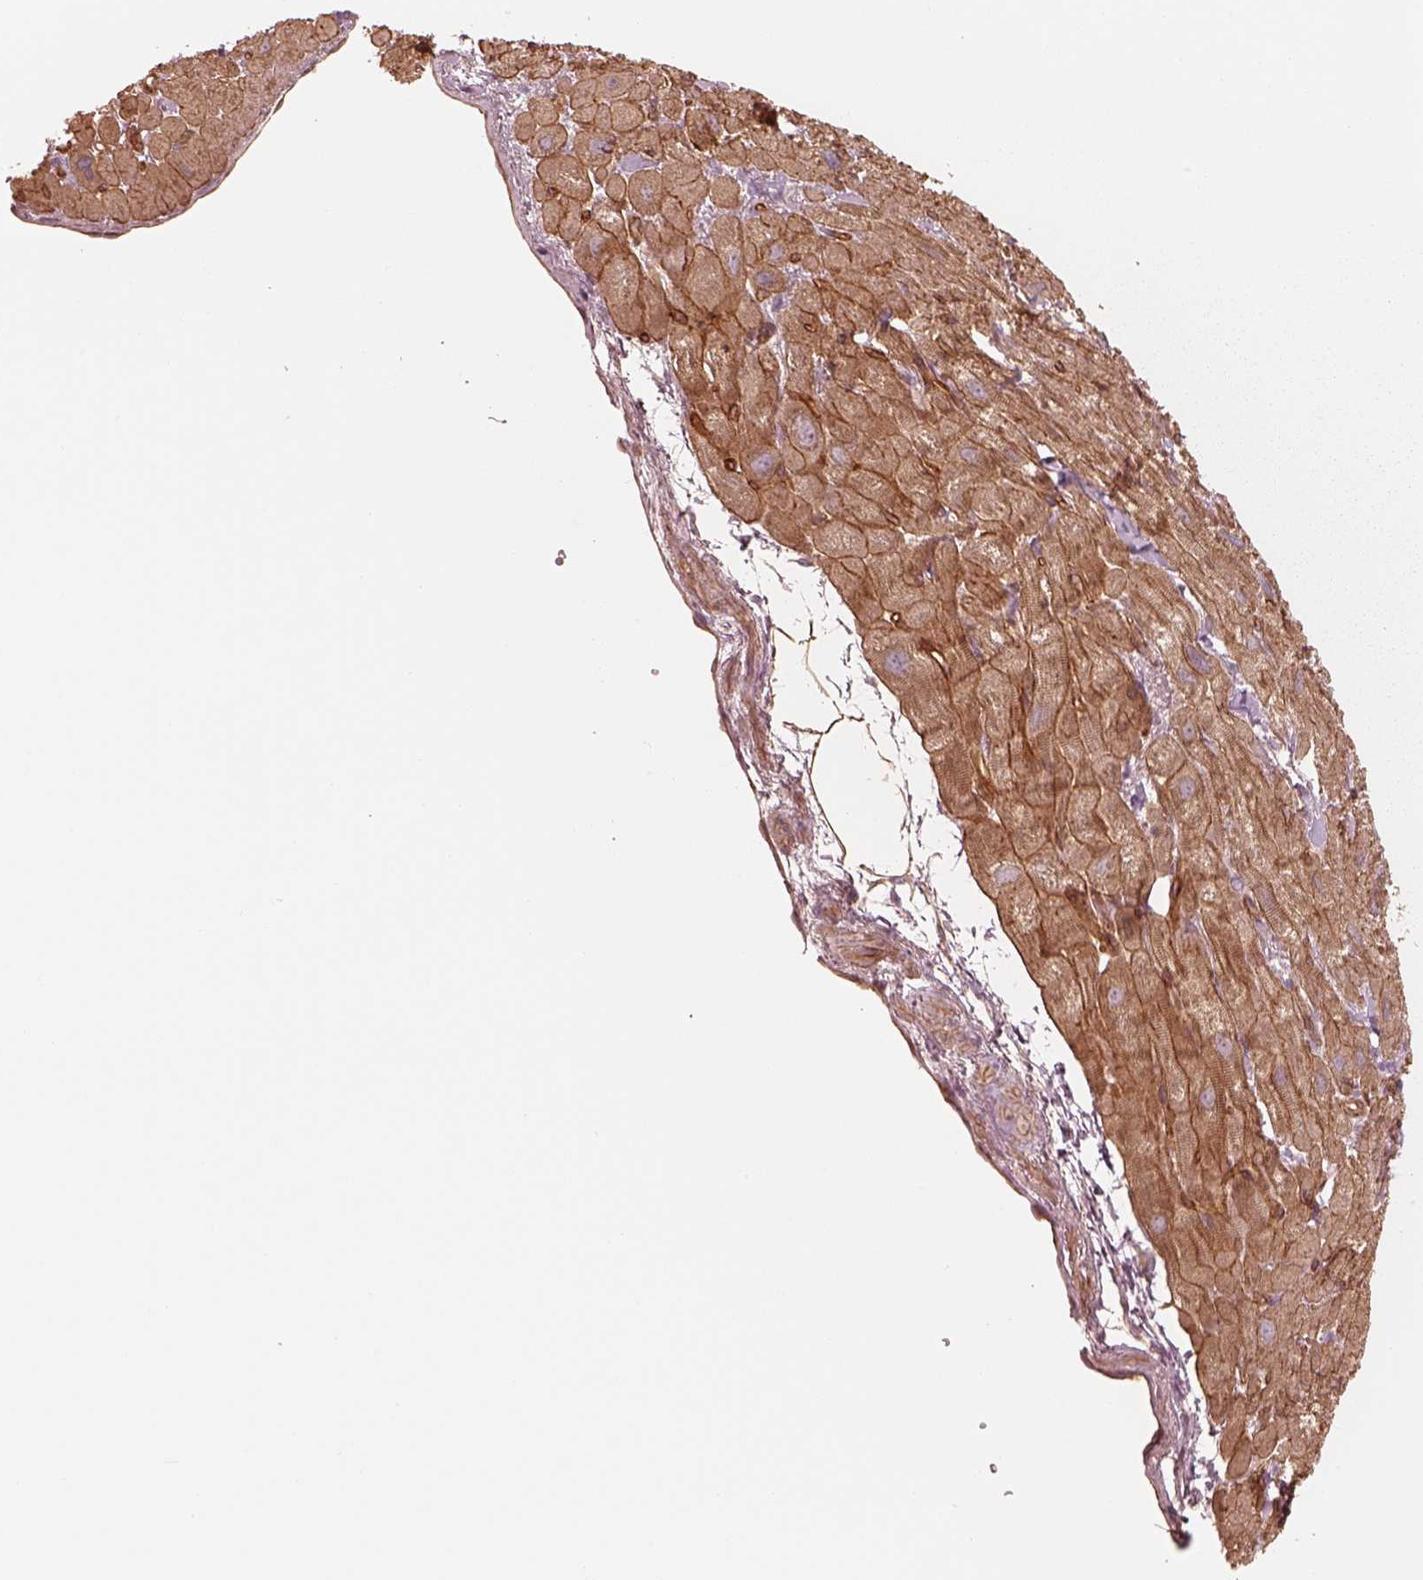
{"staining": {"intensity": "moderate", "quantity": ">75%", "location": "cytoplasmic/membranous"}, "tissue": "heart muscle", "cell_type": "Cardiomyocytes", "image_type": "normal", "snomed": [{"axis": "morphology", "description": "Normal tissue, NOS"}, {"axis": "topography", "description": "Heart"}], "caption": "Protein analysis of normal heart muscle shows moderate cytoplasmic/membranous expression in about >75% of cardiomyocytes.", "gene": "CRYM", "patient": {"sex": "female", "age": 62}}